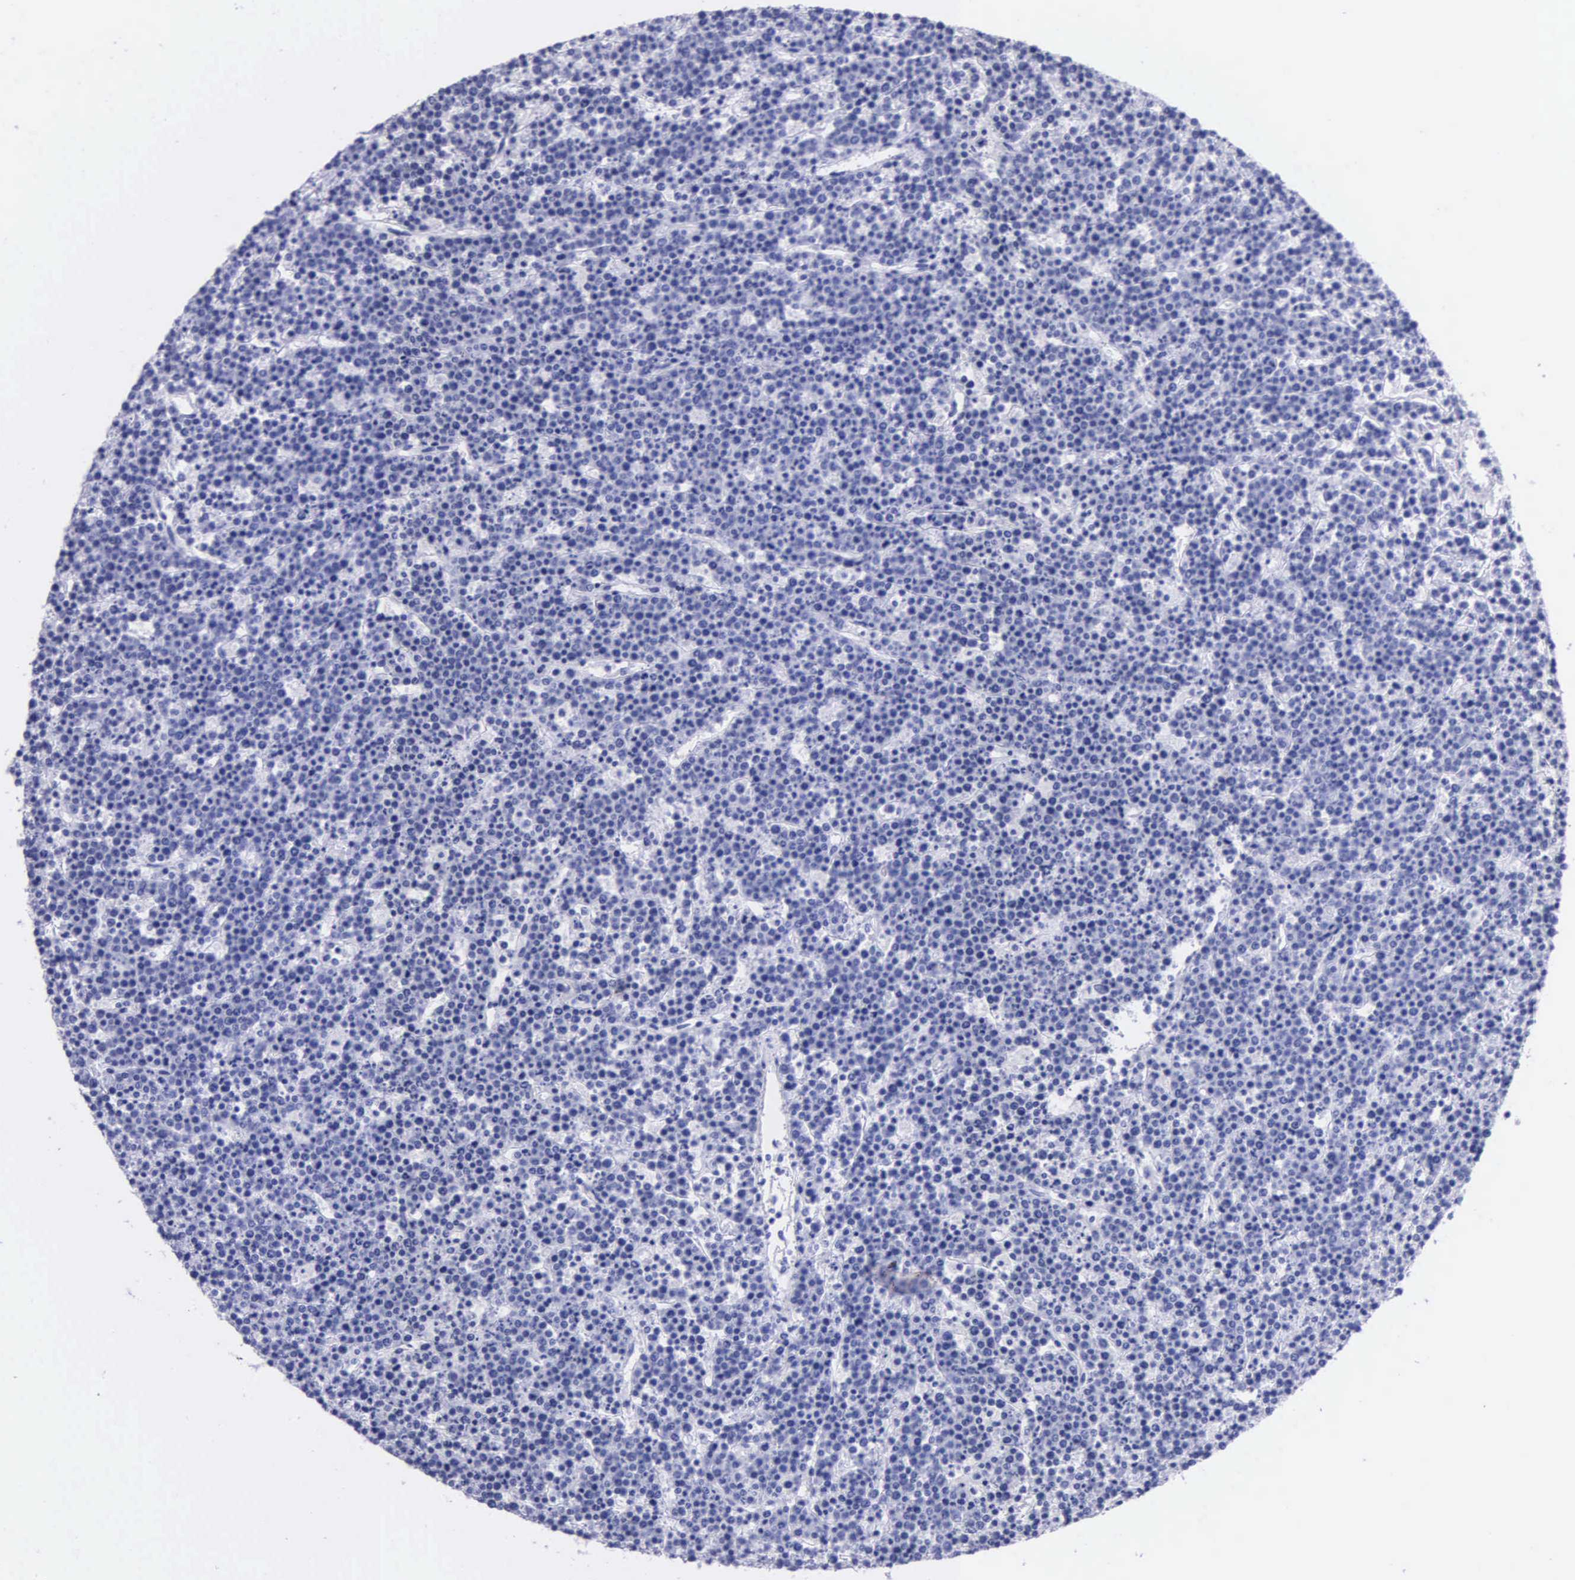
{"staining": {"intensity": "negative", "quantity": "none", "location": "none"}, "tissue": "lymphoma", "cell_type": "Tumor cells", "image_type": "cancer", "snomed": [{"axis": "morphology", "description": "Malignant lymphoma, non-Hodgkin's type, High grade"}, {"axis": "topography", "description": "Ovary"}], "caption": "This is an immunohistochemistry (IHC) micrograph of human lymphoma. There is no expression in tumor cells.", "gene": "KLK3", "patient": {"sex": "female", "age": 56}}